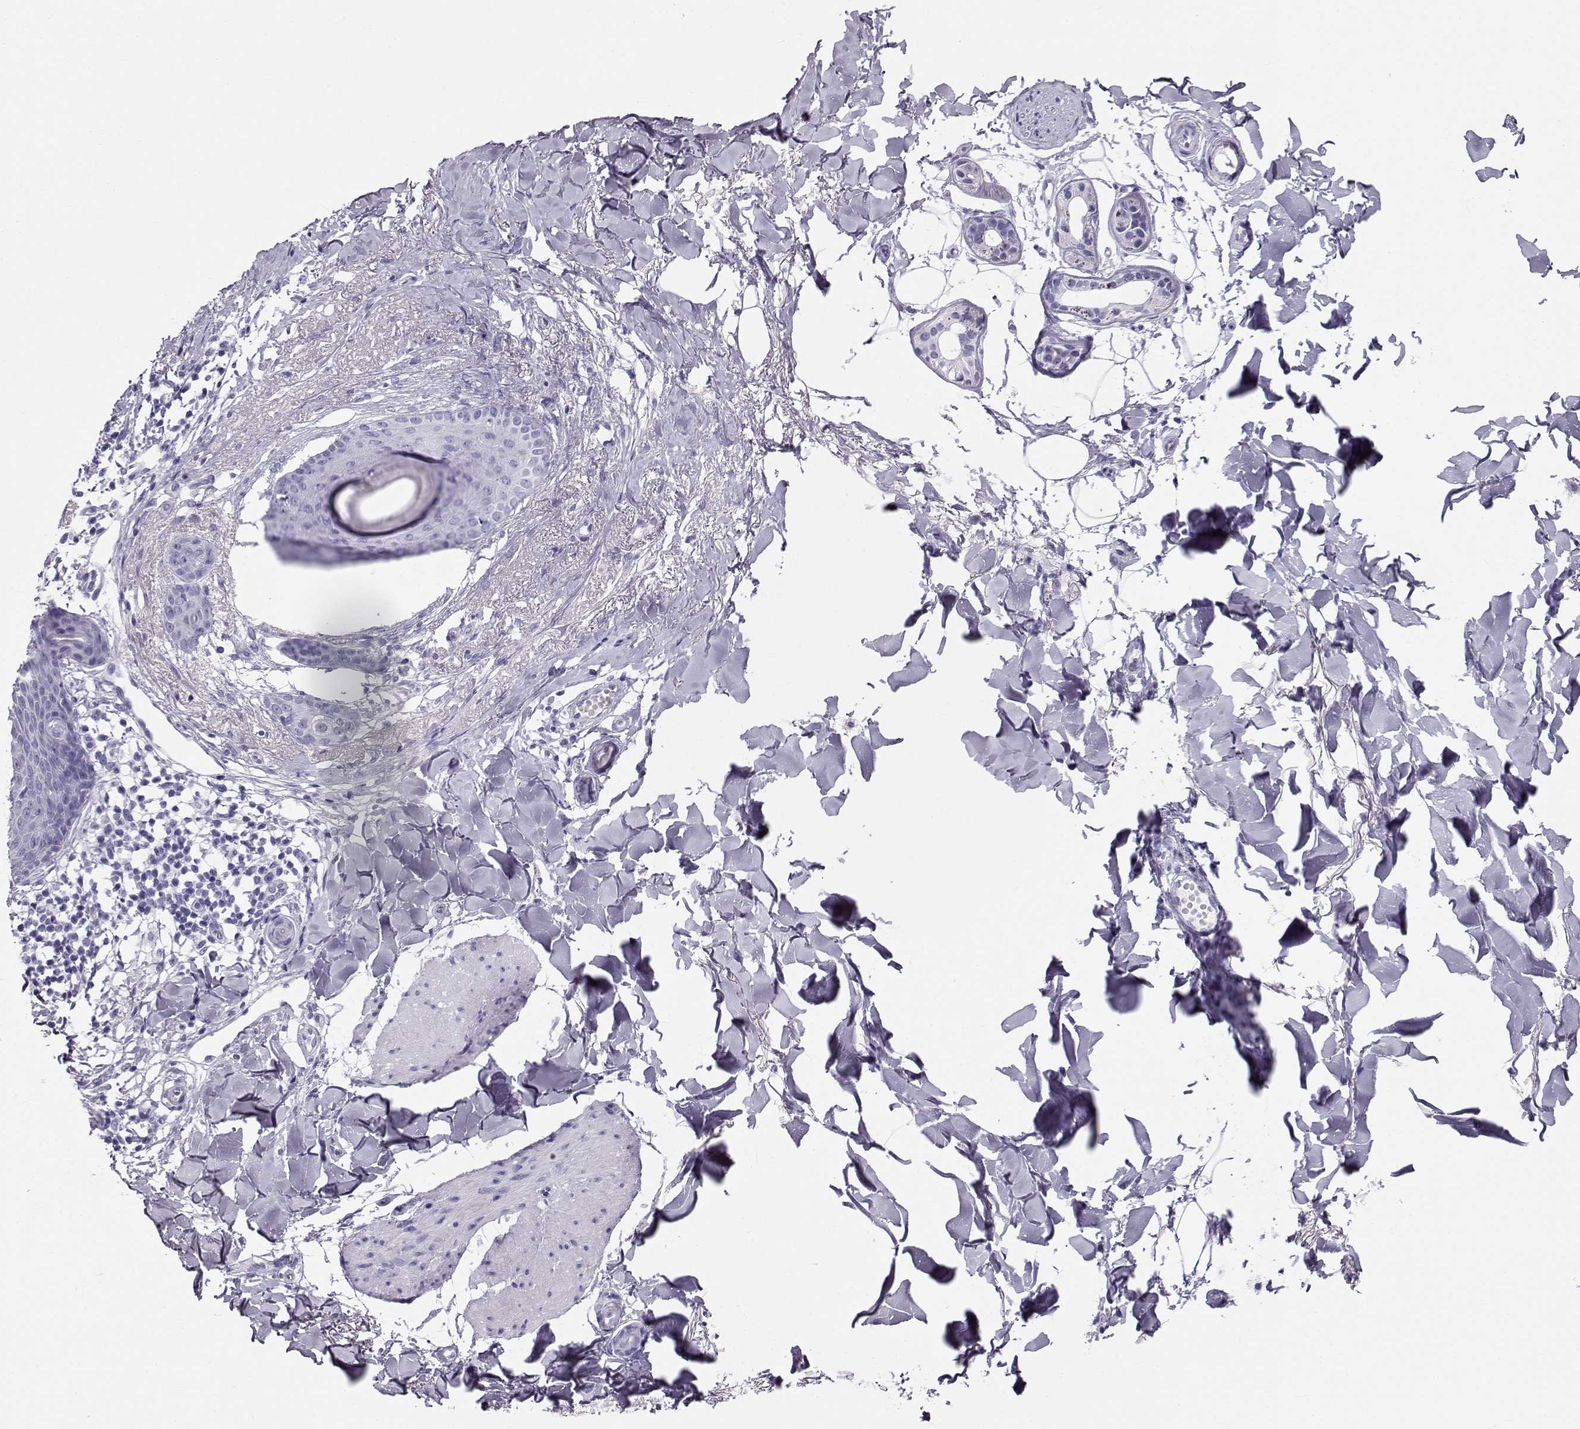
{"staining": {"intensity": "negative", "quantity": "none", "location": "none"}, "tissue": "skin cancer", "cell_type": "Tumor cells", "image_type": "cancer", "snomed": [{"axis": "morphology", "description": "Normal tissue, NOS"}, {"axis": "morphology", "description": "Basal cell carcinoma"}, {"axis": "topography", "description": "Skin"}], "caption": "Tumor cells show no significant protein expression in basal cell carcinoma (skin).", "gene": "RD3", "patient": {"sex": "male", "age": 84}}